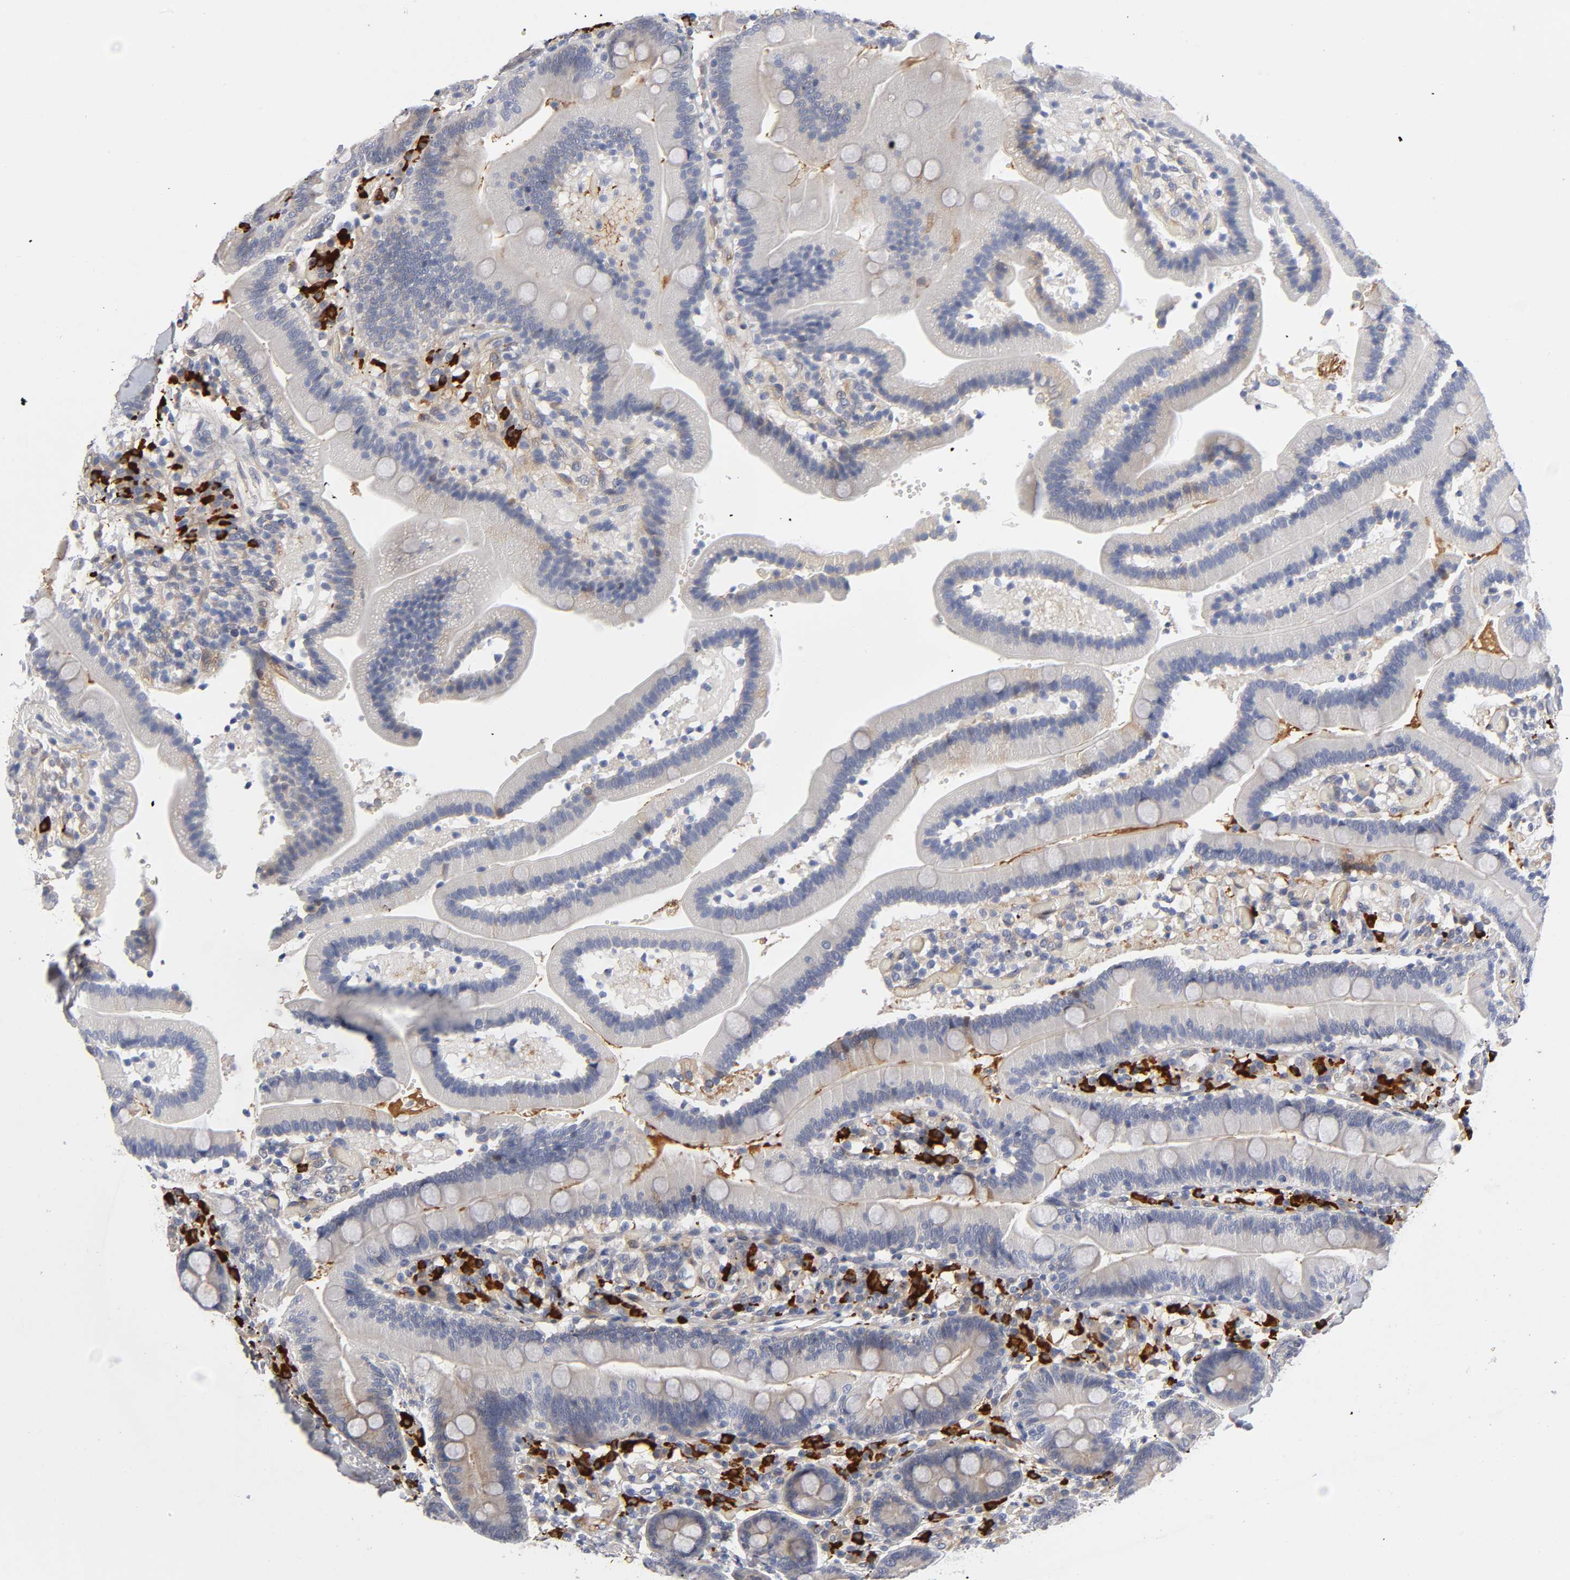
{"staining": {"intensity": "weak", "quantity": "25%-75%", "location": "cytoplasmic/membranous"}, "tissue": "duodenum", "cell_type": "Glandular cells", "image_type": "normal", "snomed": [{"axis": "morphology", "description": "Normal tissue, NOS"}, {"axis": "topography", "description": "Duodenum"}], "caption": "About 25%-75% of glandular cells in unremarkable human duodenum display weak cytoplasmic/membranous protein staining as visualized by brown immunohistochemical staining.", "gene": "NOVA1", "patient": {"sex": "male", "age": 66}}